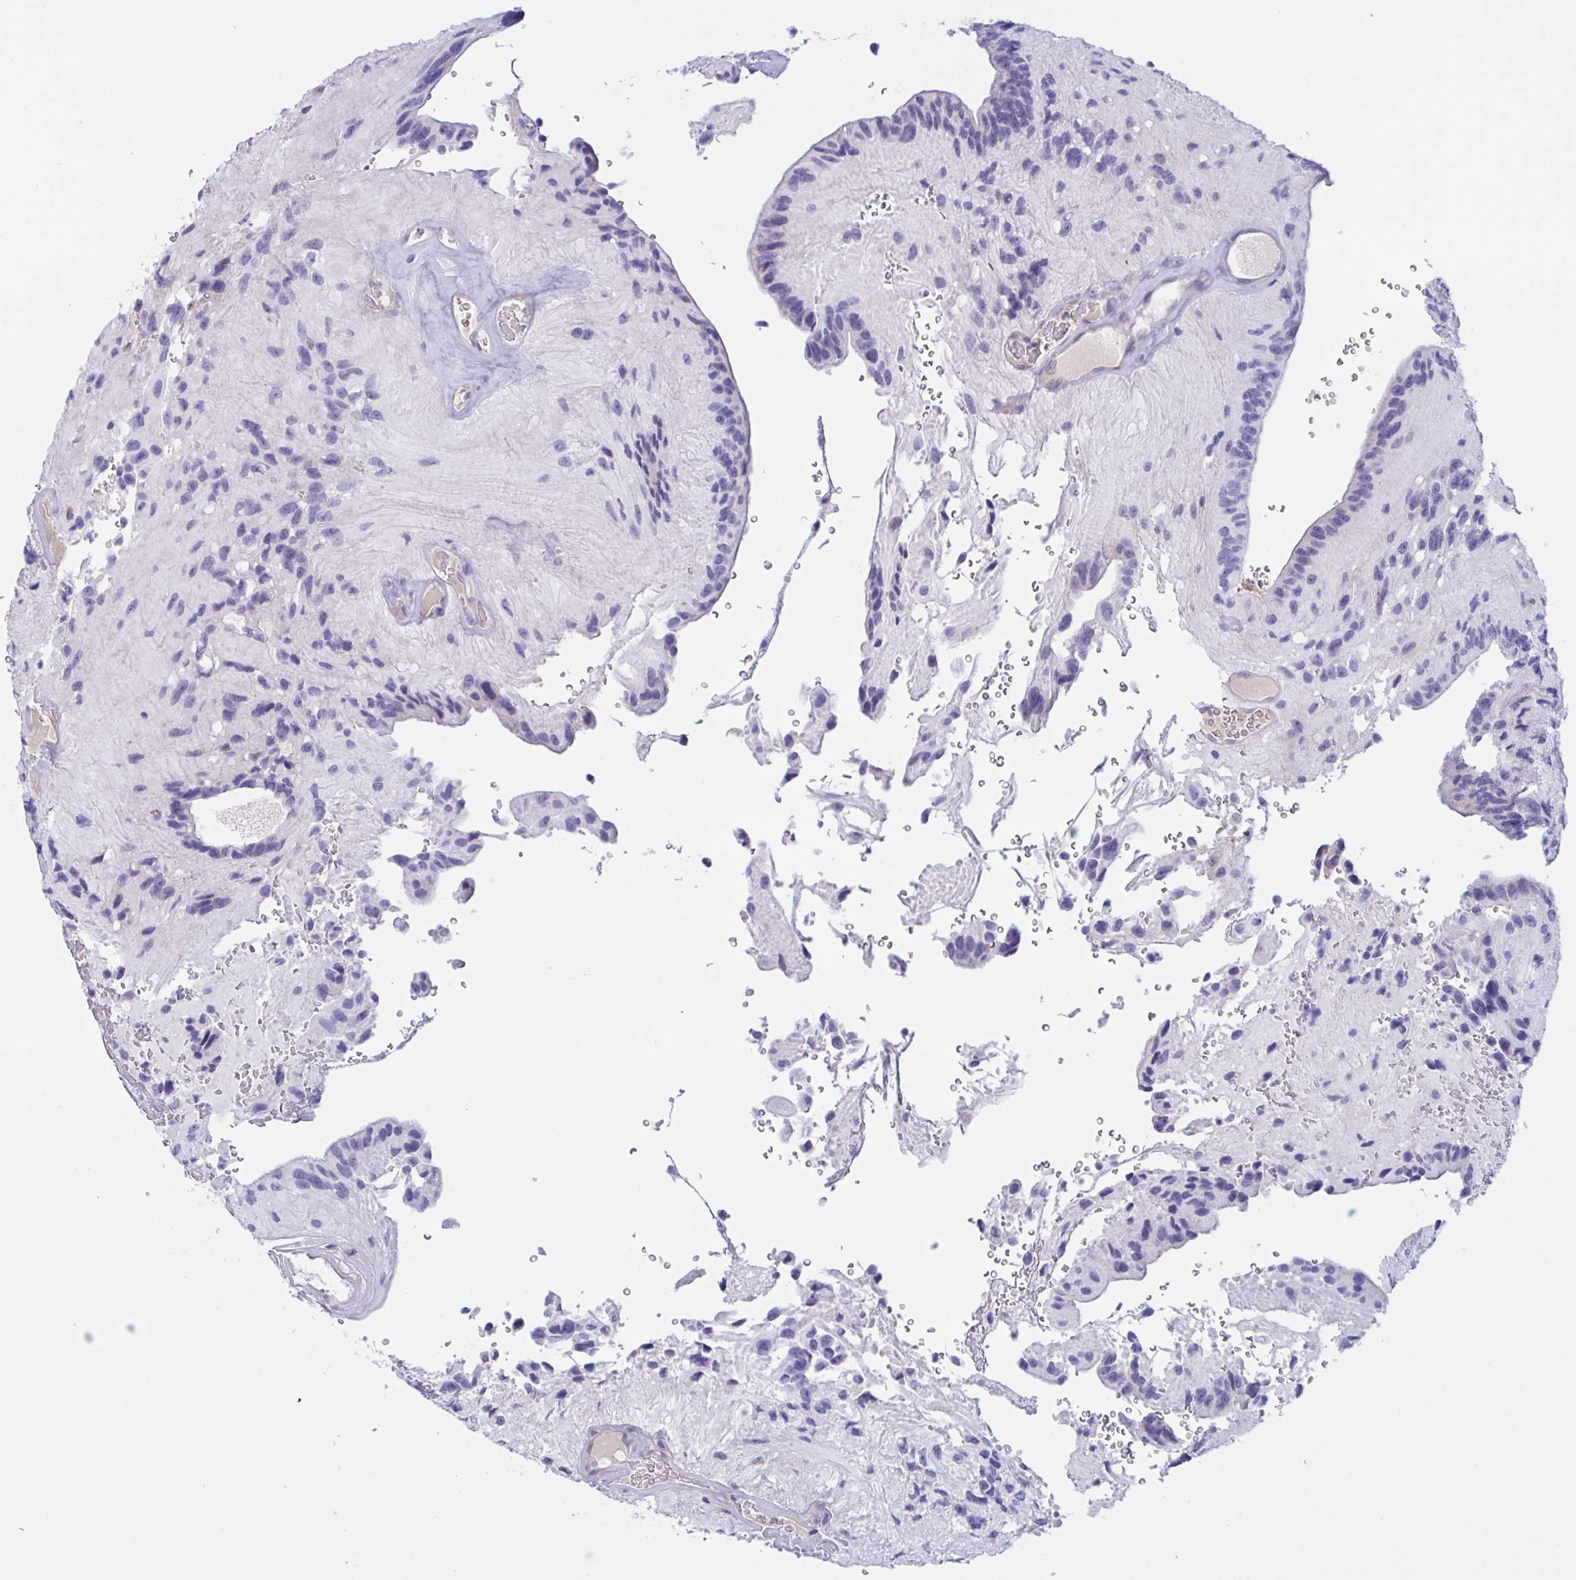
{"staining": {"intensity": "negative", "quantity": "none", "location": "none"}, "tissue": "glioma", "cell_type": "Tumor cells", "image_type": "cancer", "snomed": [{"axis": "morphology", "description": "Glioma, malignant, Low grade"}, {"axis": "topography", "description": "Brain"}], "caption": "IHC histopathology image of neoplastic tissue: human glioma stained with DAB (3,3'-diaminobenzidine) demonstrates no significant protein expression in tumor cells.", "gene": "MS4A14", "patient": {"sex": "male", "age": 31}}